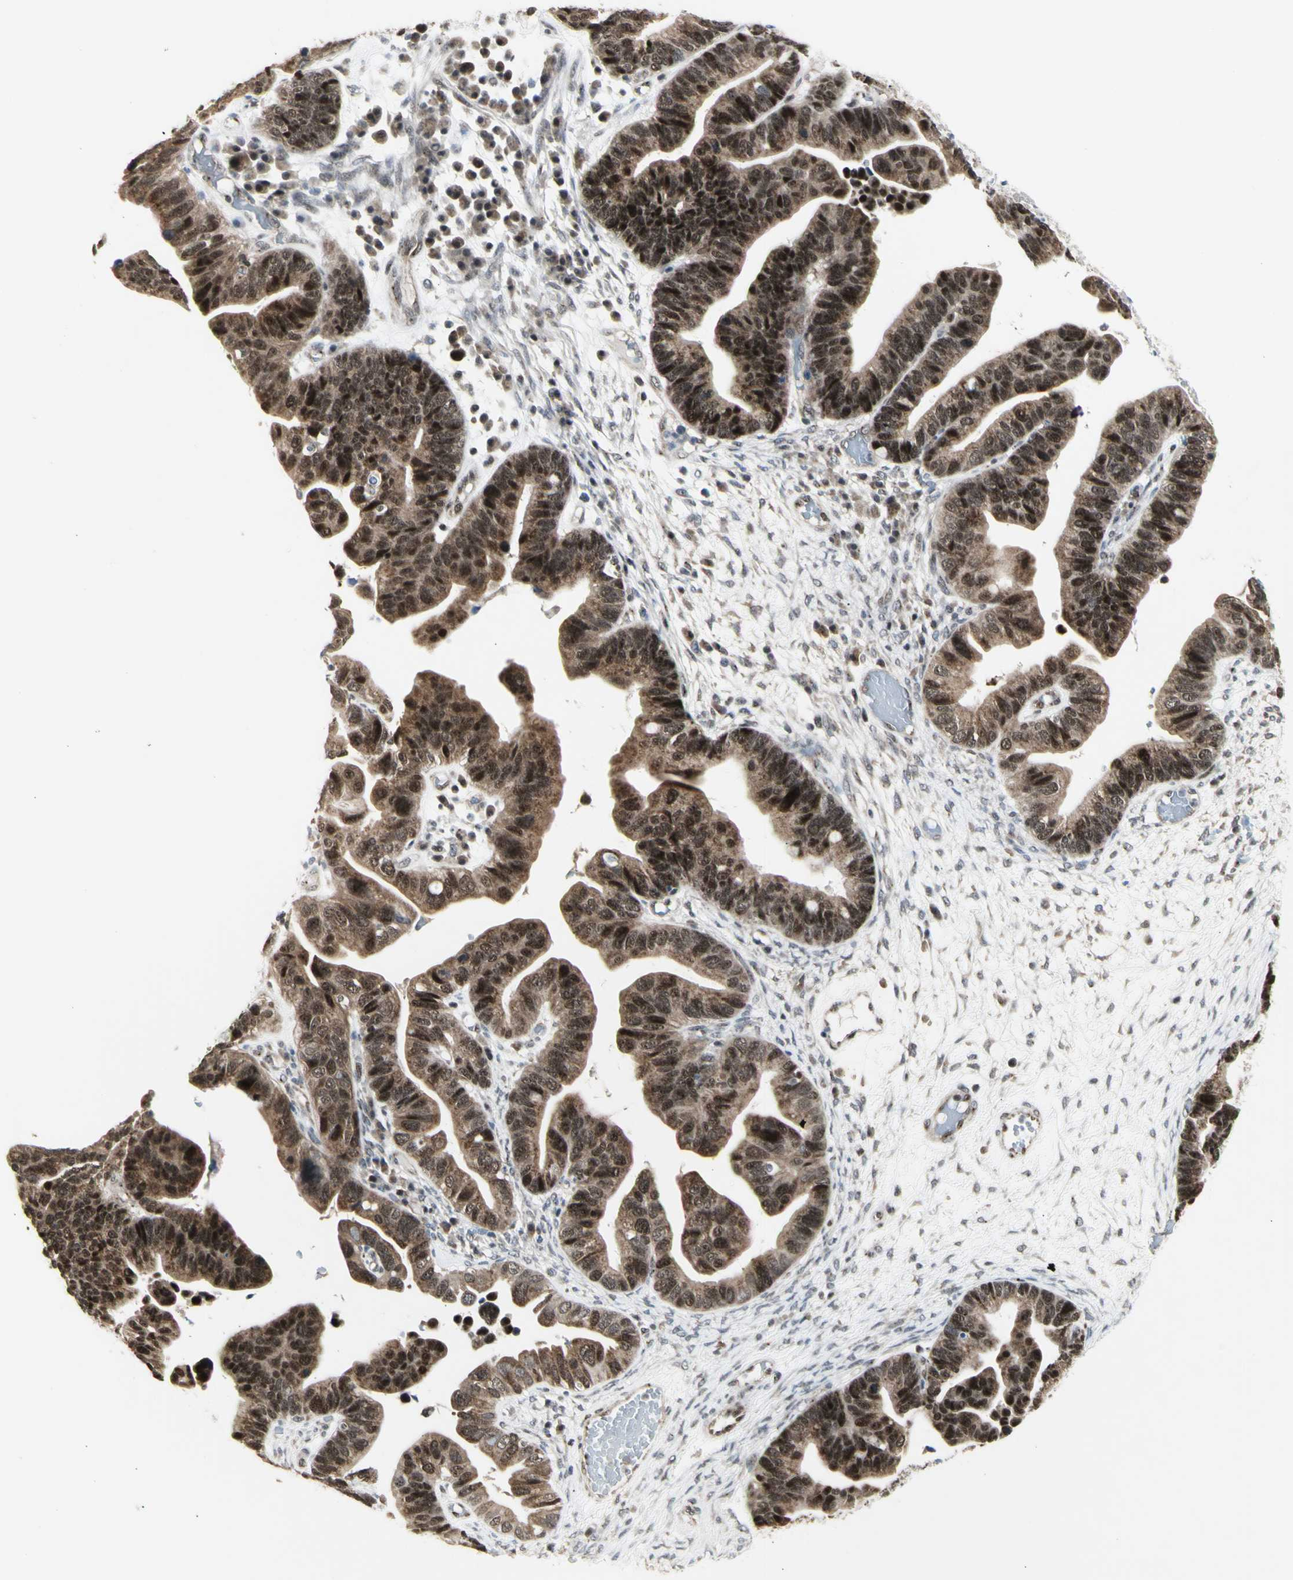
{"staining": {"intensity": "strong", "quantity": ">75%", "location": "cytoplasmic/membranous,nuclear"}, "tissue": "ovarian cancer", "cell_type": "Tumor cells", "image_type": "cancer", "snomed": [{"axis": "morphology", "description": "Cystadenocarcinoma, serous, NOS"}, {"axis": "topography", "description": "Ovary"}], "caption": "Serous cystadenocarcinoma (ovarian) tissue shows strong cytoplasmic/membranous and nuclear expression in about >75% of tumor cells", "gene": "DHRS7B", "patient": {"sex": "female", "age": 56}}